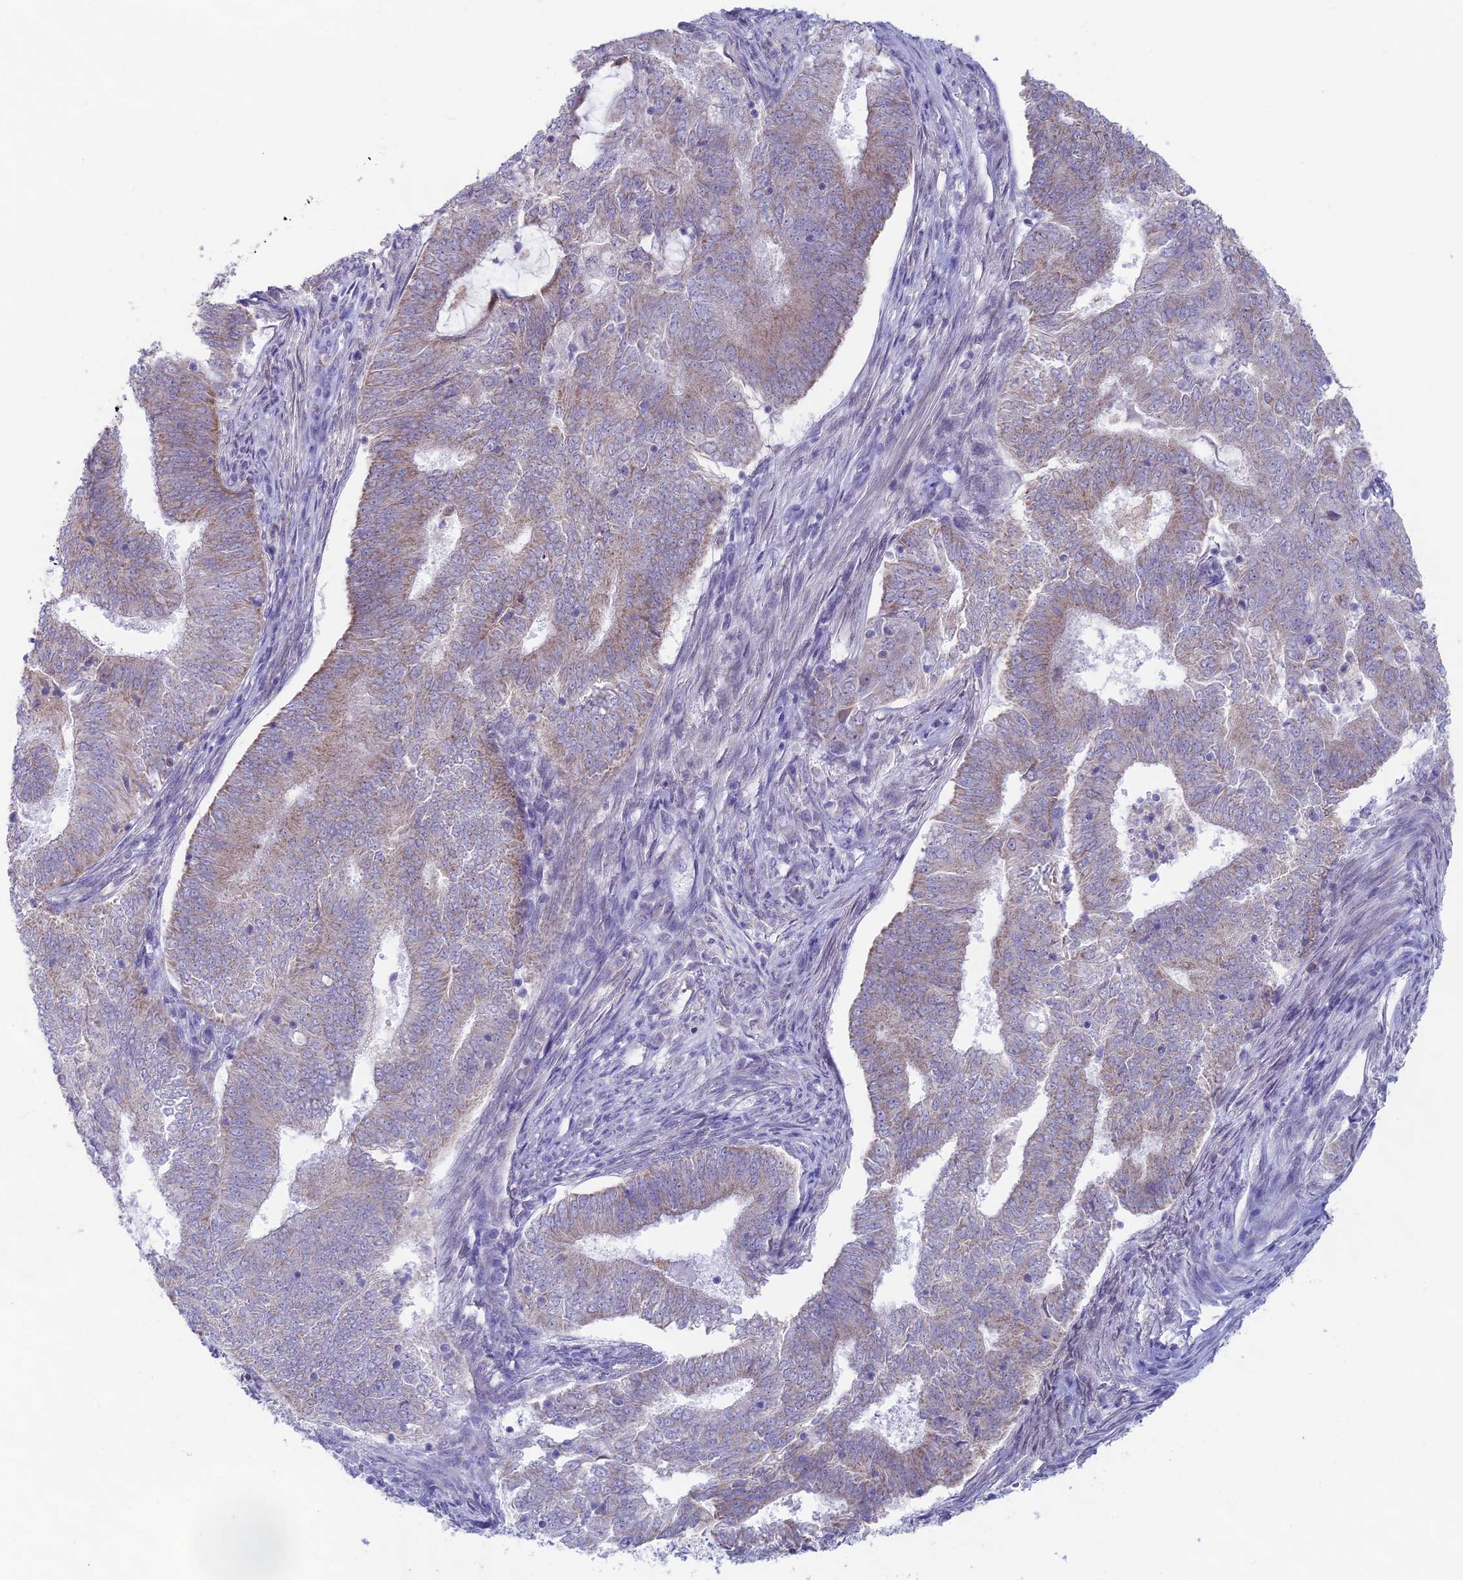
{"staining": {"intensity": "weak", "quantity": "25%-75%", "location": "cytoplasmic/membranous"}, "tissue": "endometrial cancer", "cell_type": "Tumor cells", "image_type": "cancer", "snomed": [{"axis": "morphology", "description": "Adenocarcinoma, NOS"}, {"axis": "topography", "description": "Endometrium"}], "caption": "Weak cytoplasmic/membranous protein expression is present in approximately 25%-75% of tumor cells in endometrial cancer (adenocarcinoma).", "gene": "PLAC9", "patient": {"sex": "female", "age": 62}}